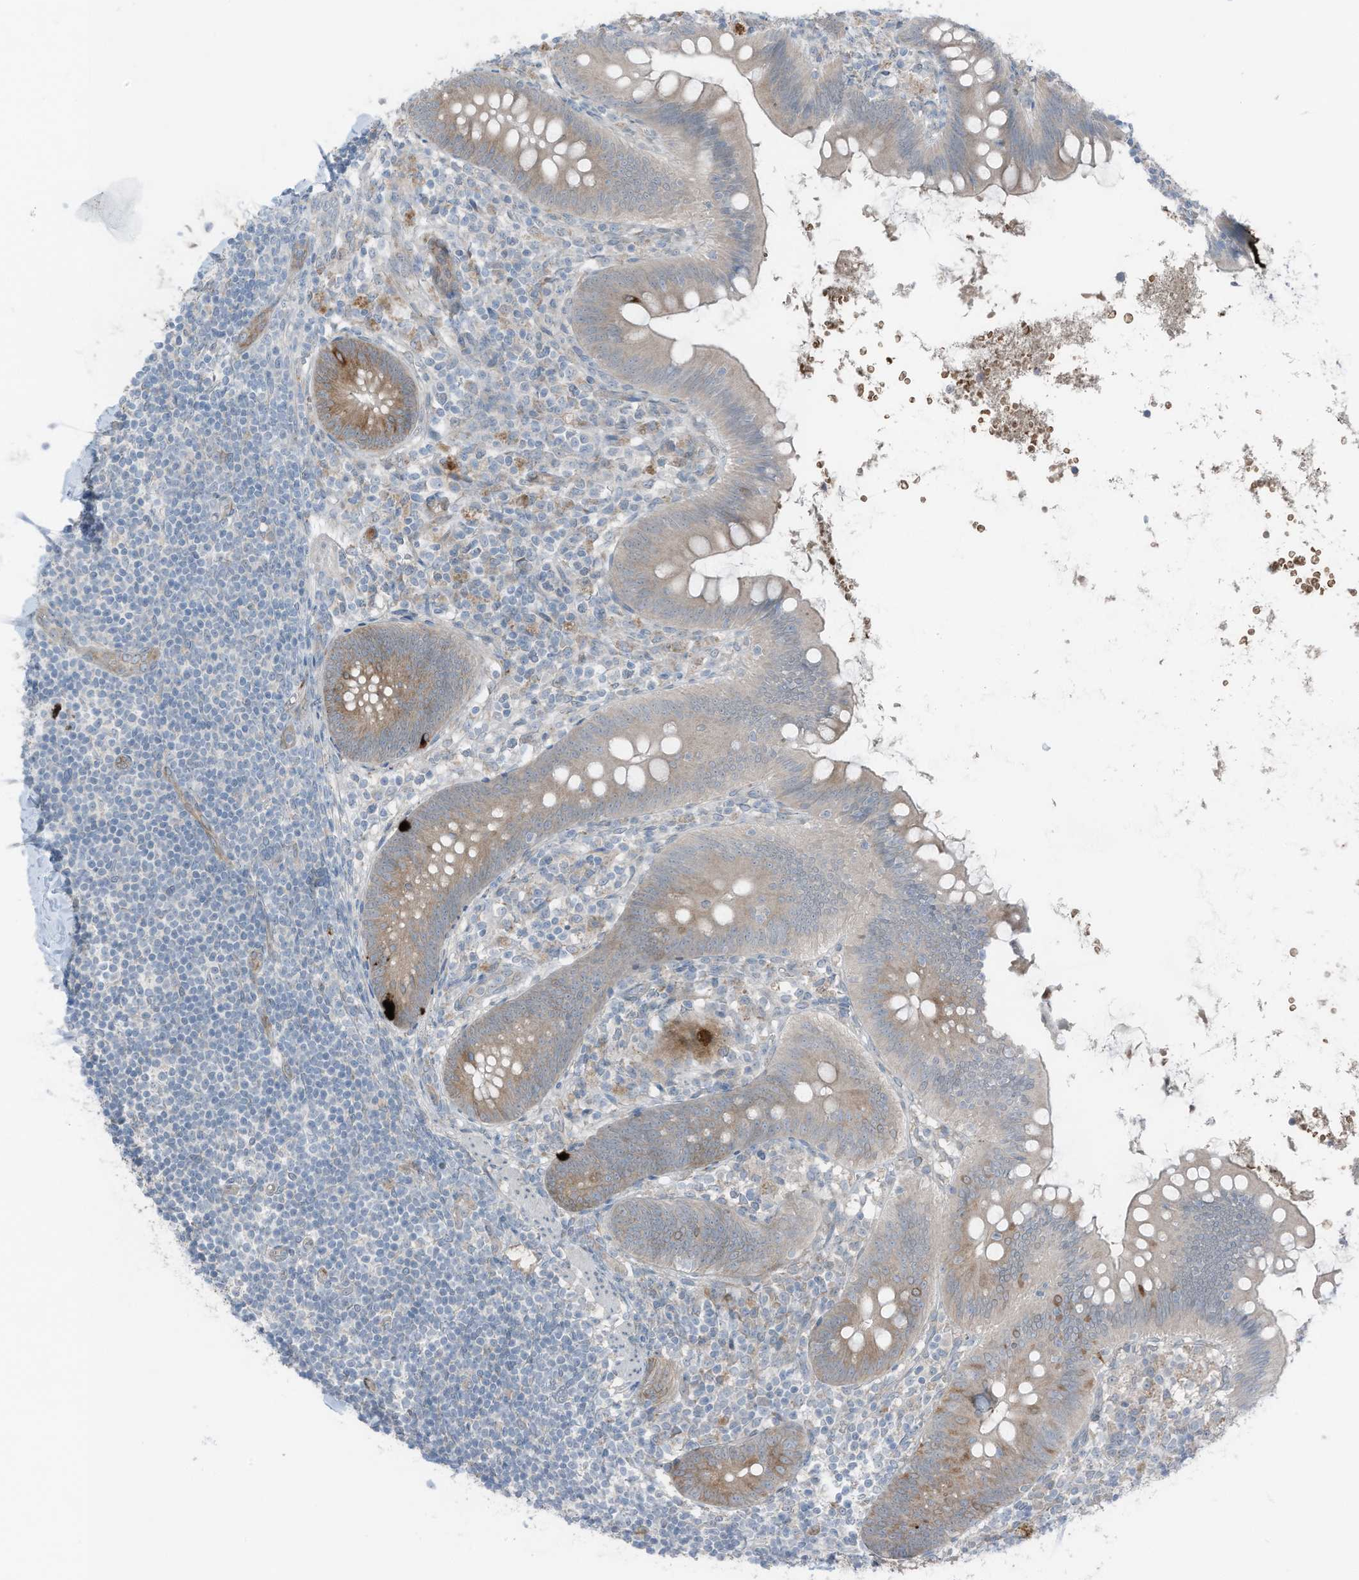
{"staining": {"intensity": "moderate", "quantity": "25%-75%", "location": "cytoplasmic/membranous"}, "tissue": "appendix", "cell_type": "Glandular cells", "image_type": "normal", "snomed": [{"axis": "morphology", "description": "Normal tissue, NOS"}, {"axis": "topography", "description": "Appendix"}], "caption": "IHC of benign appendix shows medium levels of moderate cytoplasmic/membranous expression in about 25%-75% of glandular cells. (Brightfield microscopy of DAB IHC at high magnification).", "gene": "ARHGEF33", "patient": {"sex": "female", "age": 62}}